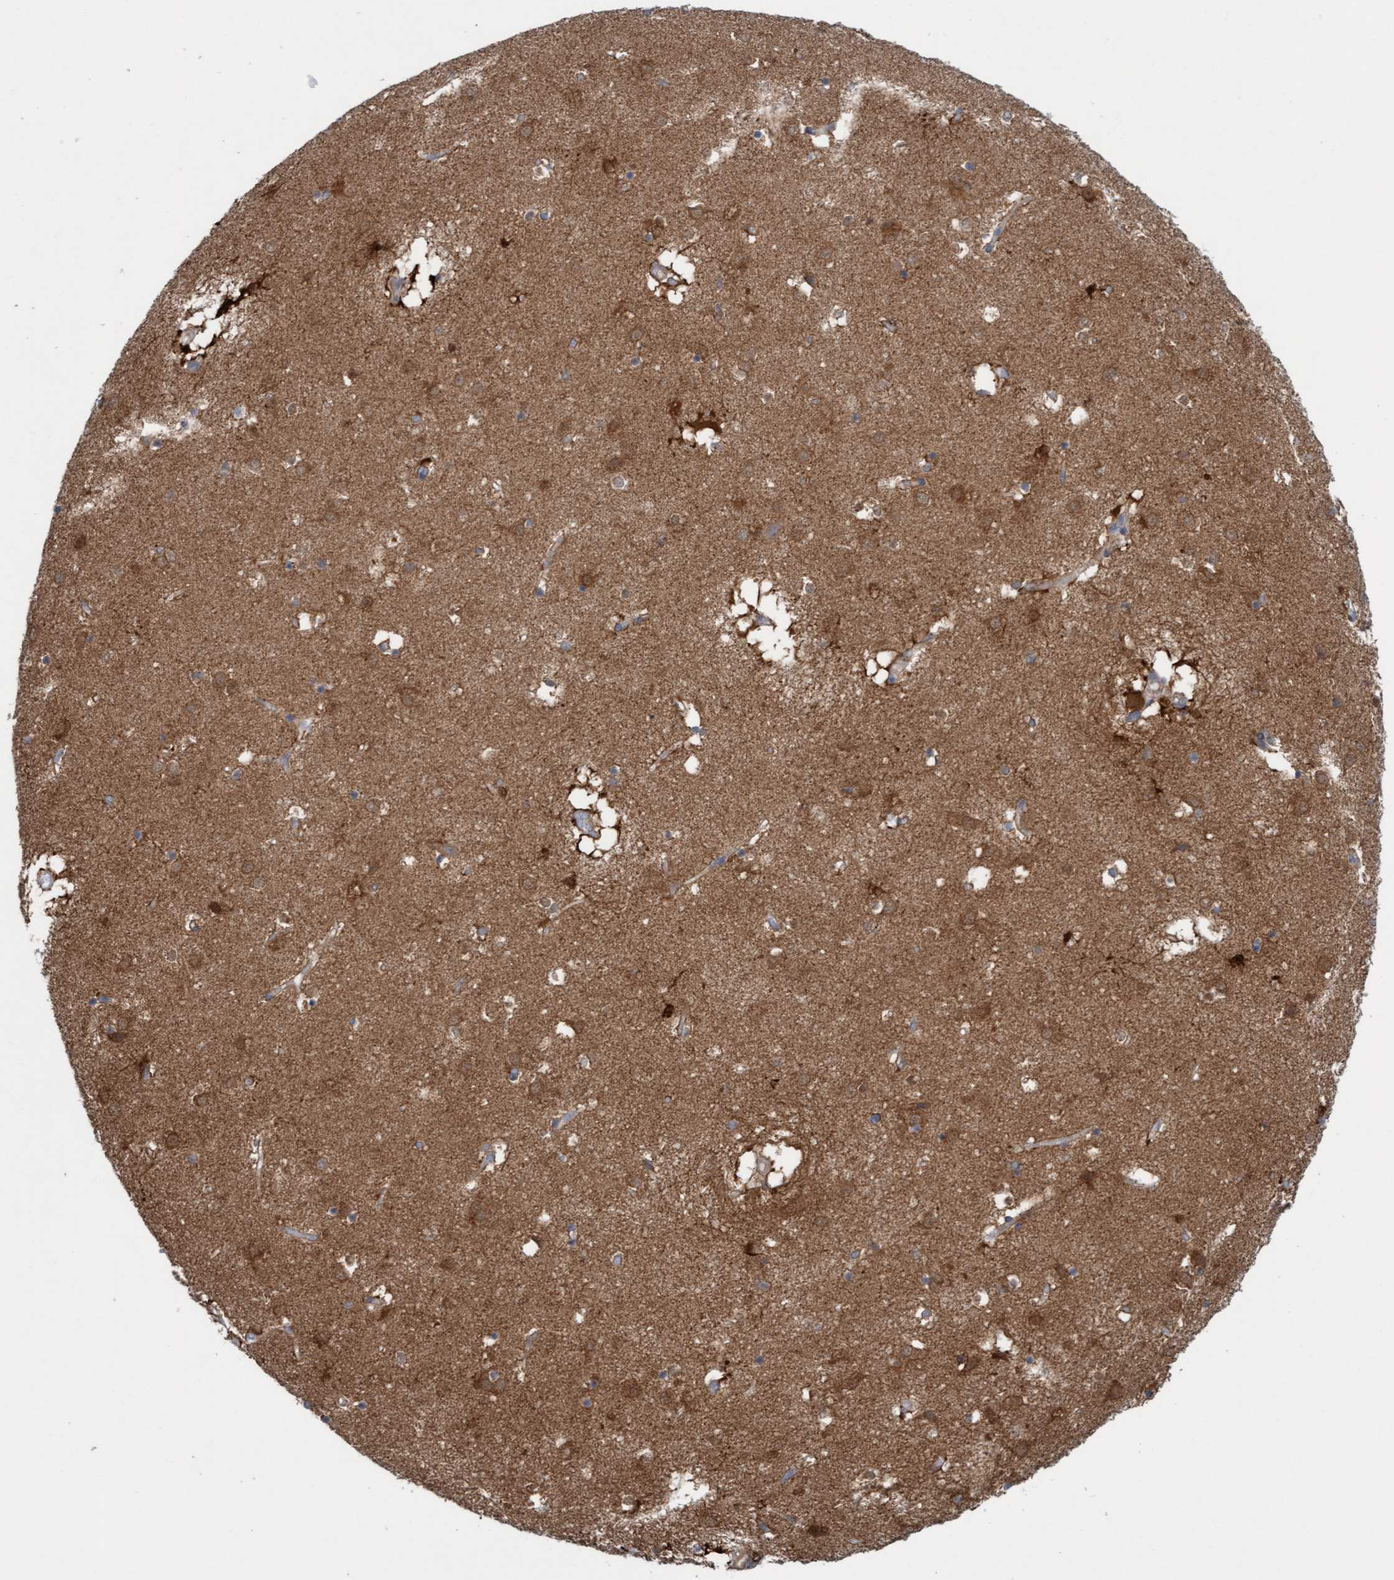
{"staining": {"intensity": "weak", "quantity": "<25%", "location": "cytoplasmic/membranous"}, "tissue": "caudate", "cell_type": "Glial cells", "image_type": "normal", "snomed": [{"axis": "morphology", "description": "Normal tissue, NOS"}, {"axis": "topography", "description": "Lateral ventricle wall"}], "caption": "The image demonstrates no staining of glial cells in normal caudate.", "gene": "KLHL25", "patient": {"sex": "male", "age": 70}}